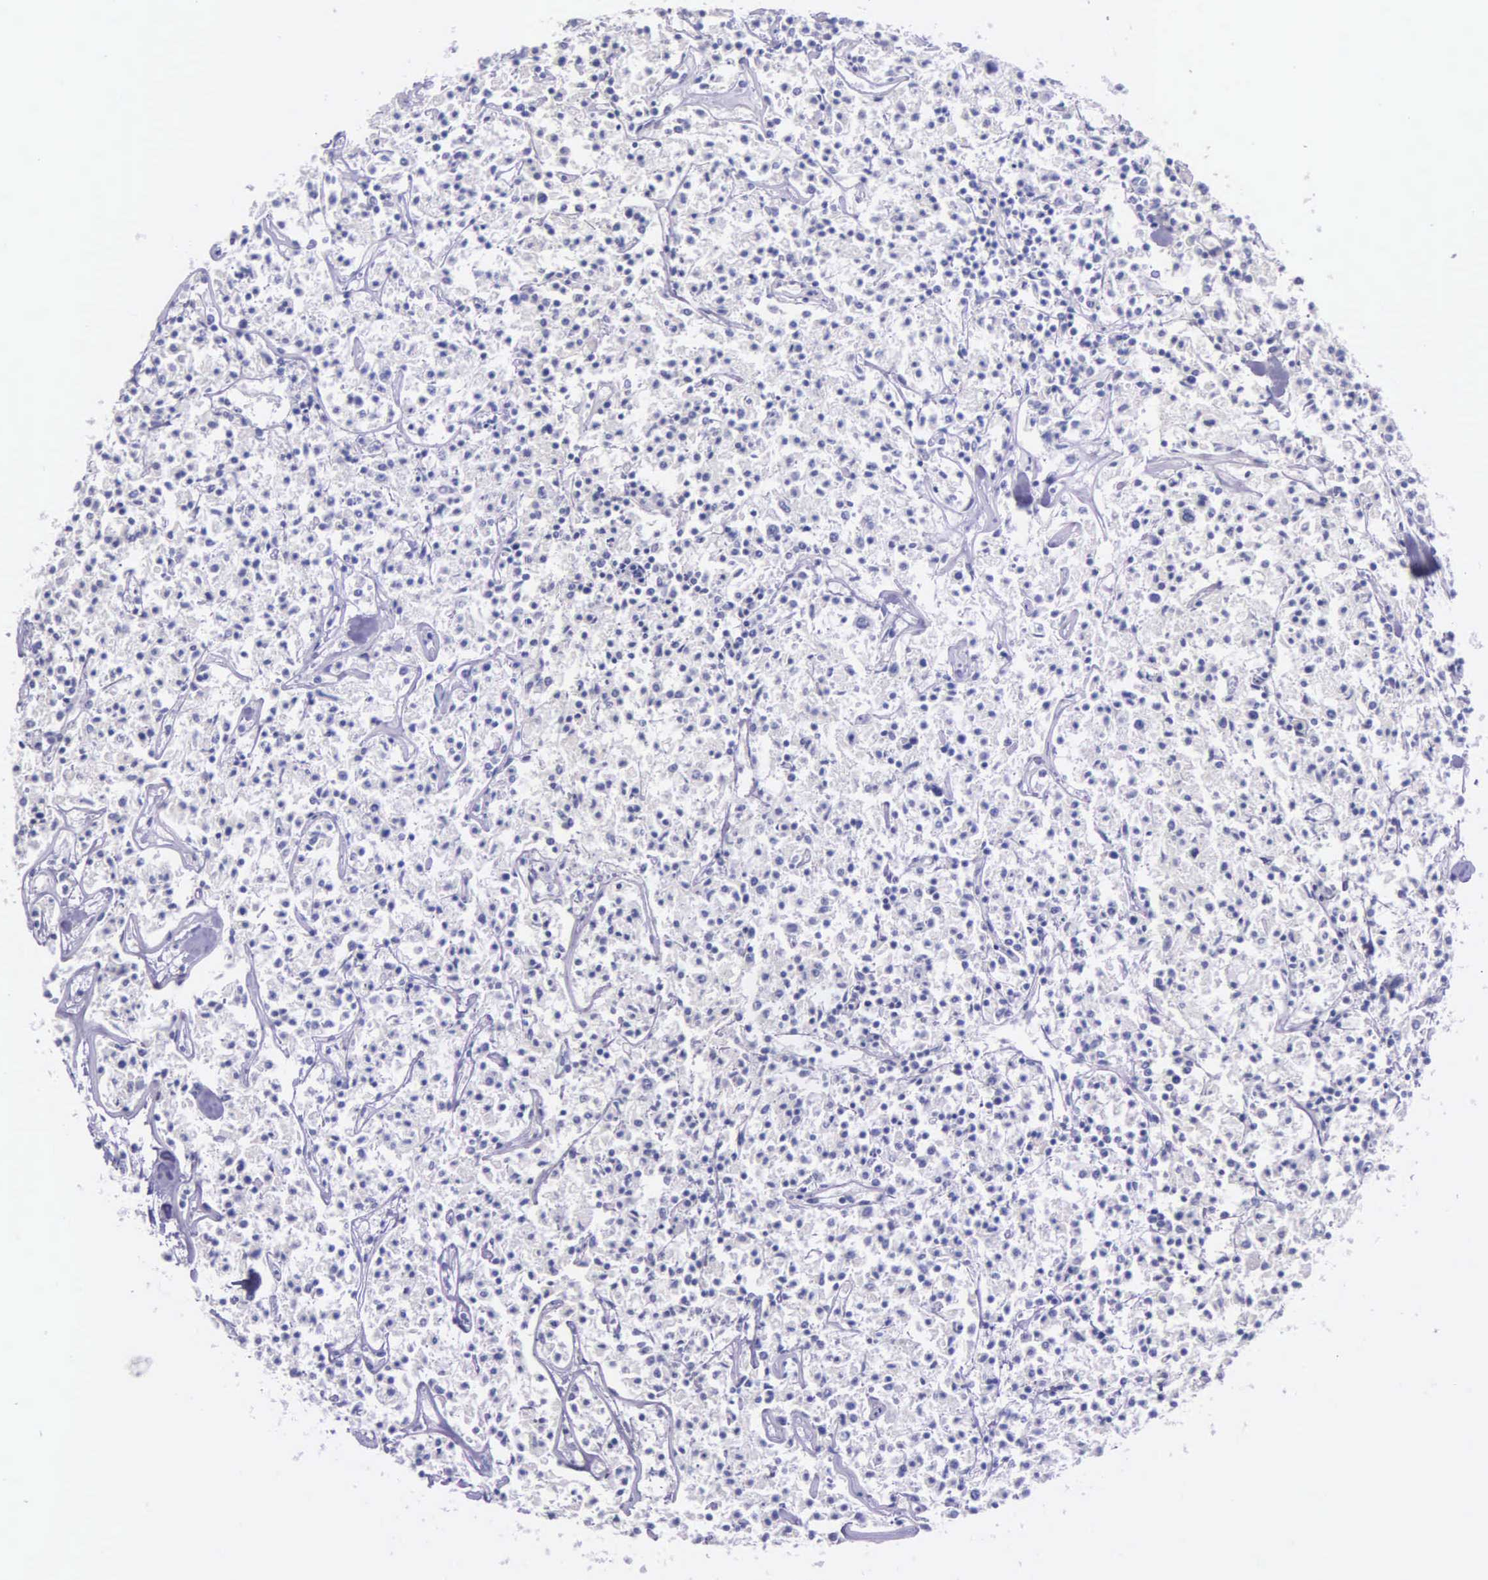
{"staining": {"intensity": "negative", "quantity": "none", "location": "none"}, "tissue": "lymphoma", "cell_type": "Tumor cells", "image_type": "cancer", "snomed": [{"axis": "morphology", "description": "Malignant lymphoma, non-Hodgkin's type, Low grade"}, {"axis": "topography", "description": "Small intestine"}], "caption": "Tumor cells are negative for protein expression in human low-grade malignant lymphoma, non-Hodgkin's type.", "gene": "THSD7A", "patient": {"sex": "female", "age": 59}}